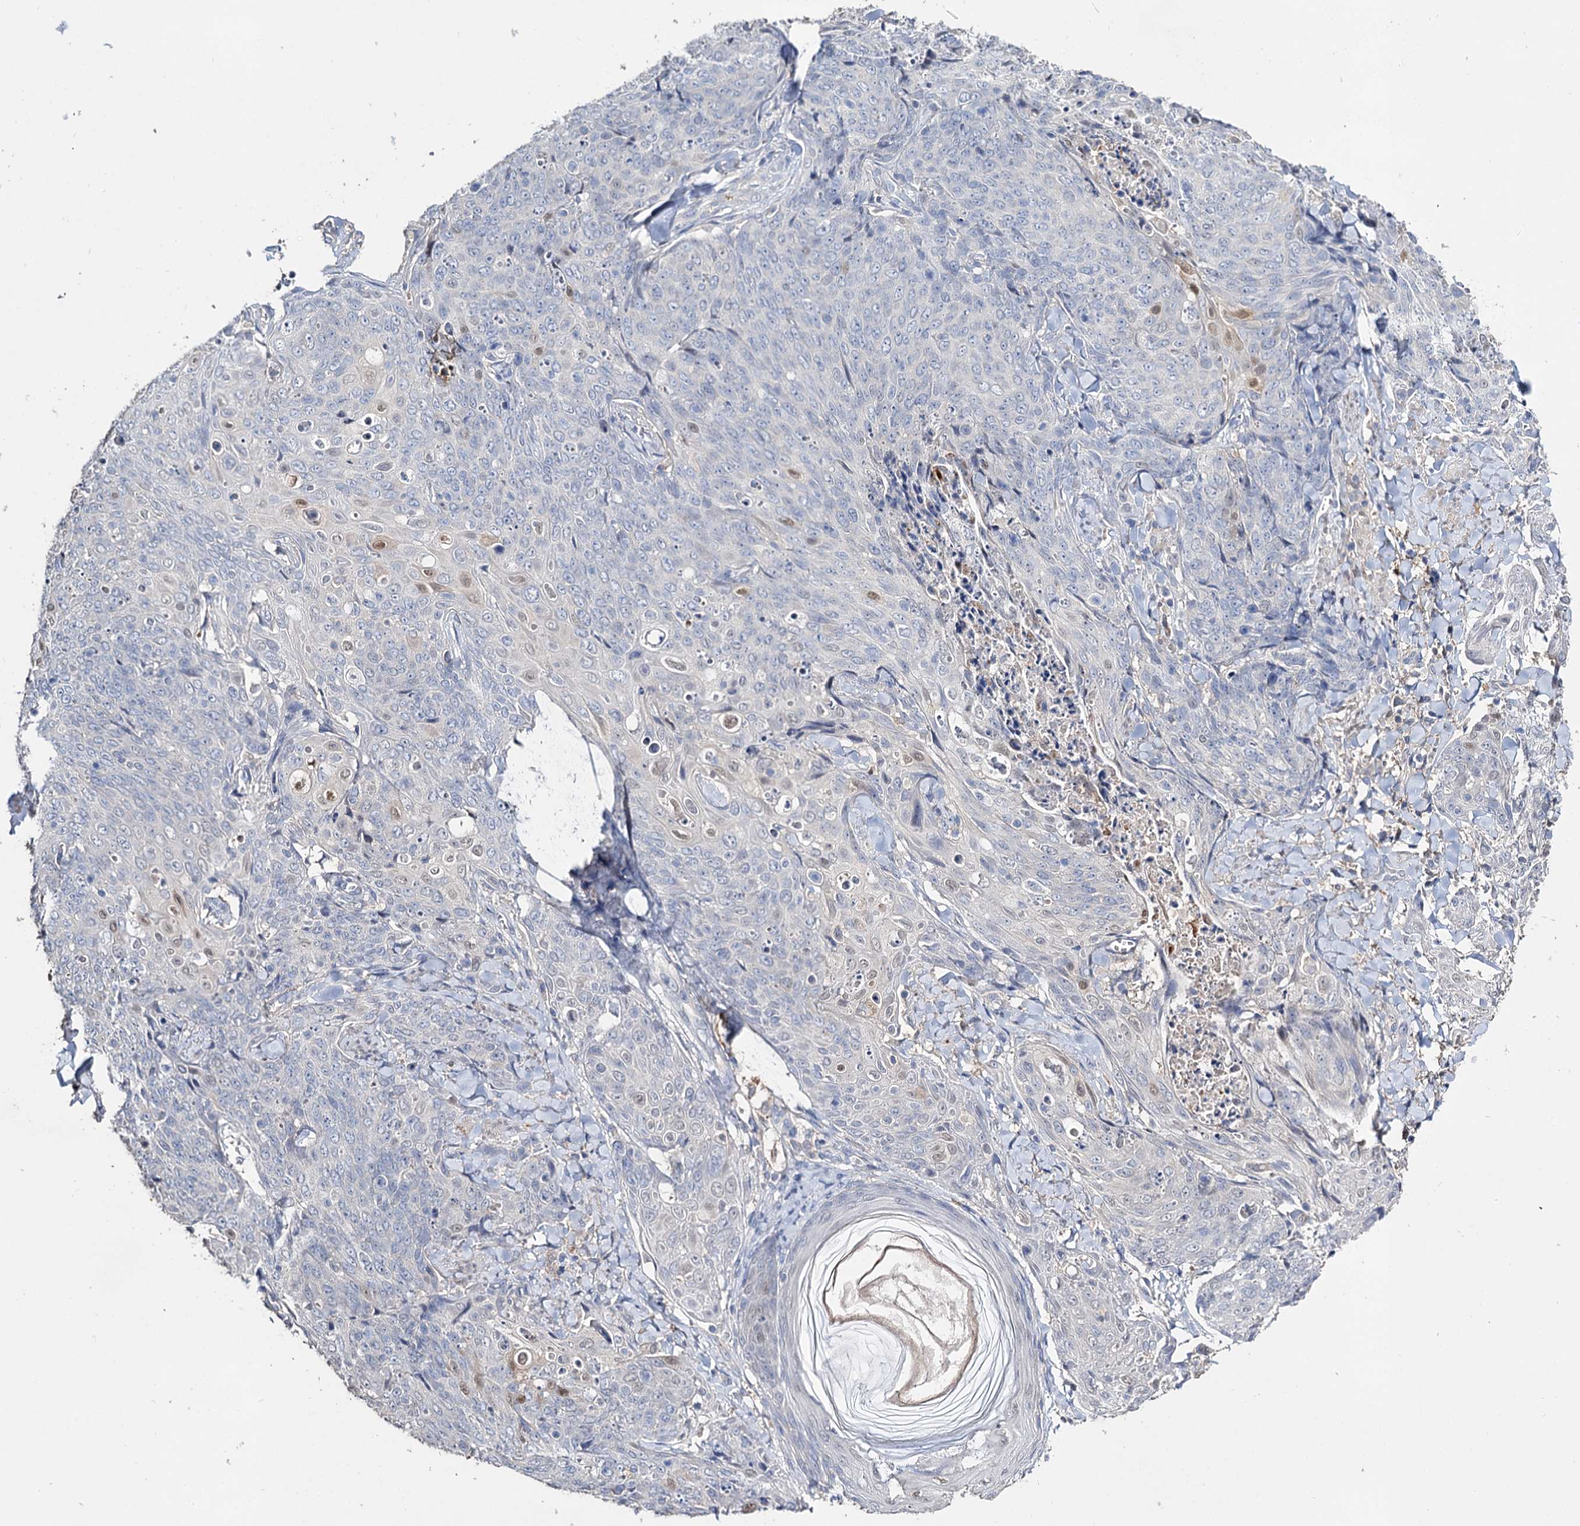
{"staining": {"intensity": "weak", "quantity": "<25%", "location": "nuclear"}, "tissue": "skin cancer", "cell_type": "Tumor cells", "image_type": "cancer", "snomed": [{"axis": "morphology", "description": "Squamous cell carcinoma, NOS"}, {"axis": "topography", "description": "Skin"}, {"axis": "topography", "description": "Vulva"}], "caption": "This is an IHC histopathology image of skin cancer (squamous cell carcinoma). There is no positivity in tumor cells.", "gene": "DNAH6", "patient": {"sex": "female", "age": 85}}